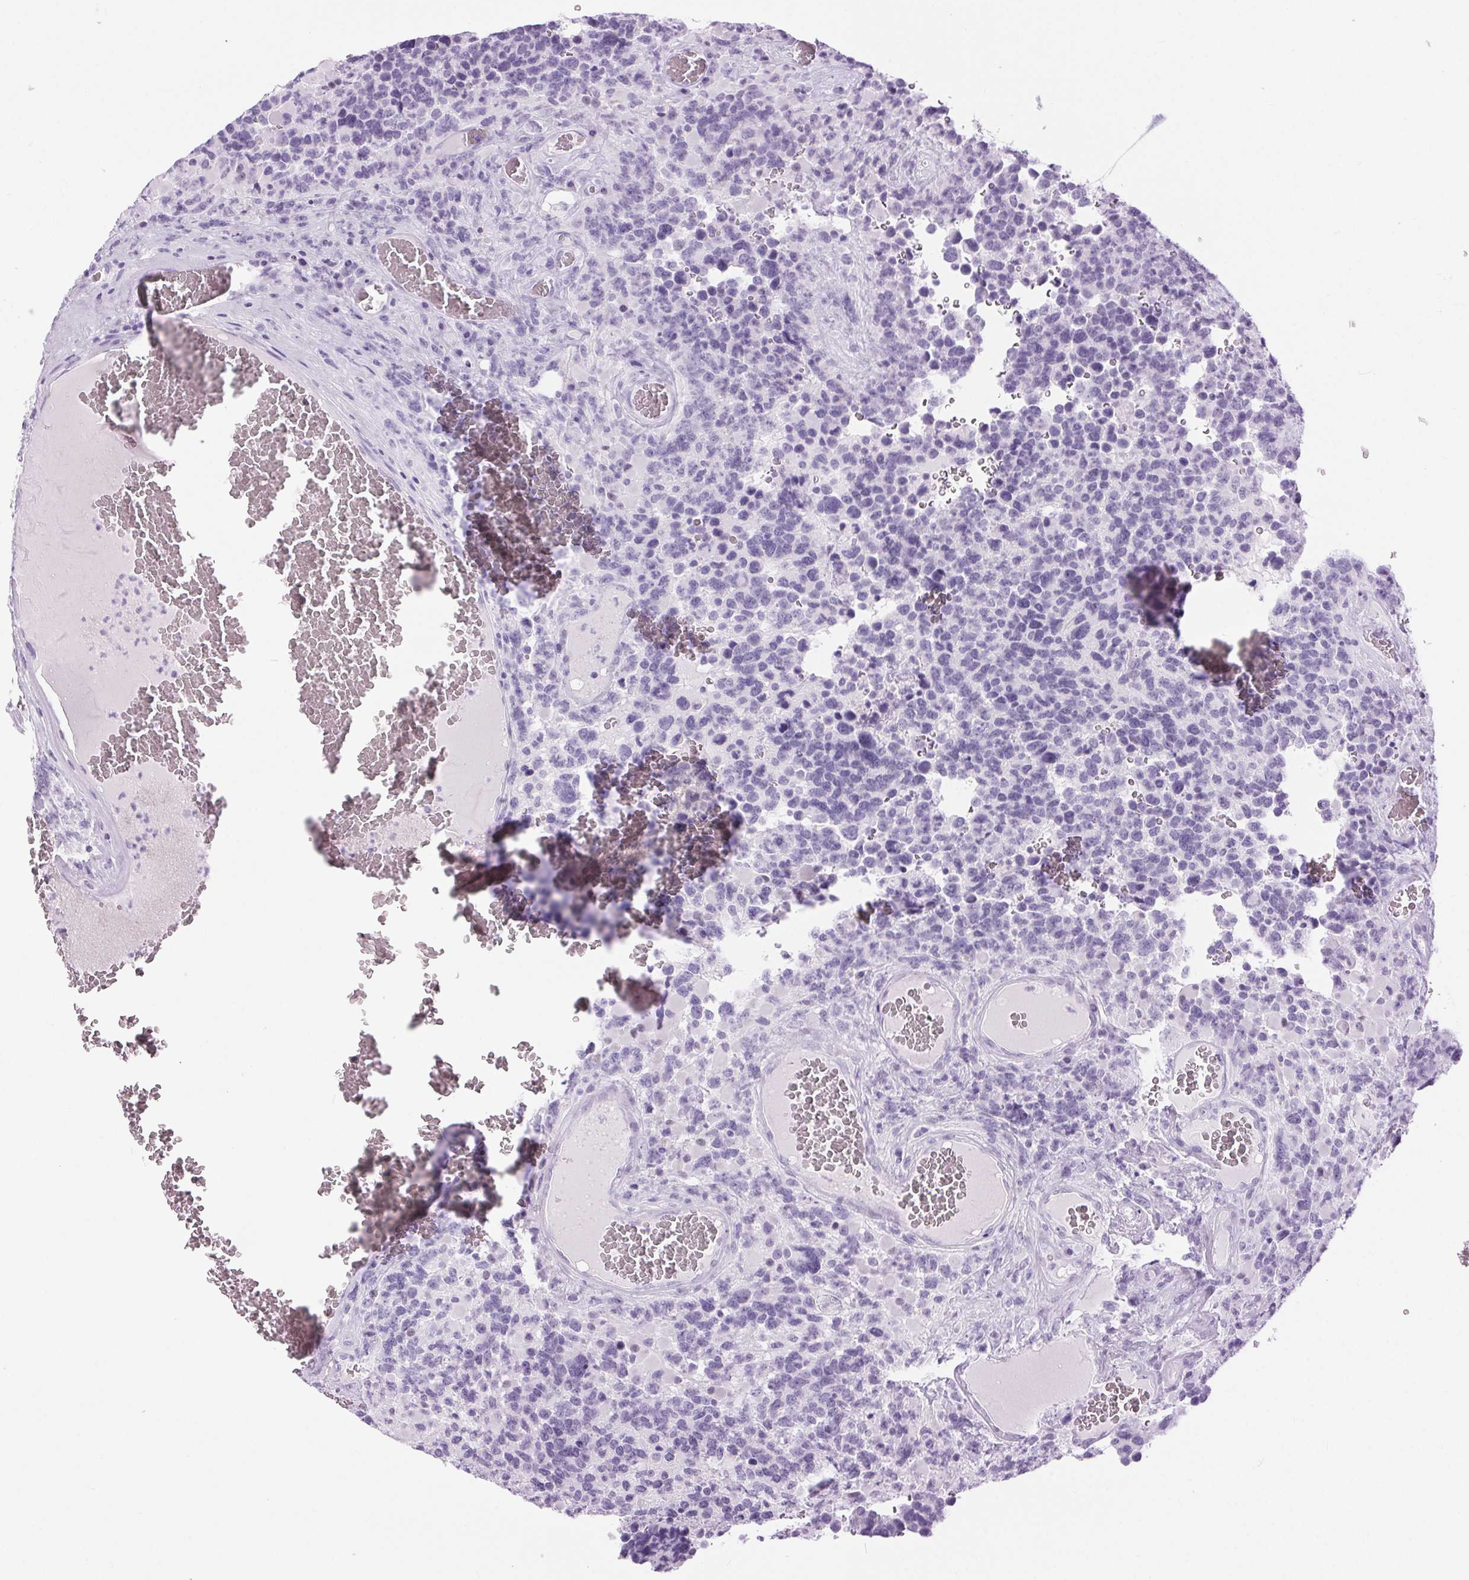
{"staining": {"intensity": "negative", "quantity": "none", "location": "none"}, "tissue": "glioma", "cell_type": "Tumor cells", "image_type": "cancer", "snomed": [{"axis": "morphology", "description": "Glioma, malignant, High grade"}, {"axis": "topography", "description": "Brain"}], "caption": "A micrograph of malignant glioma (high-grade) stained for a protein reveals no brown staining in tumor cells.", "gene": "BEND2", "patient": {"sex": "female", "age": 40}}